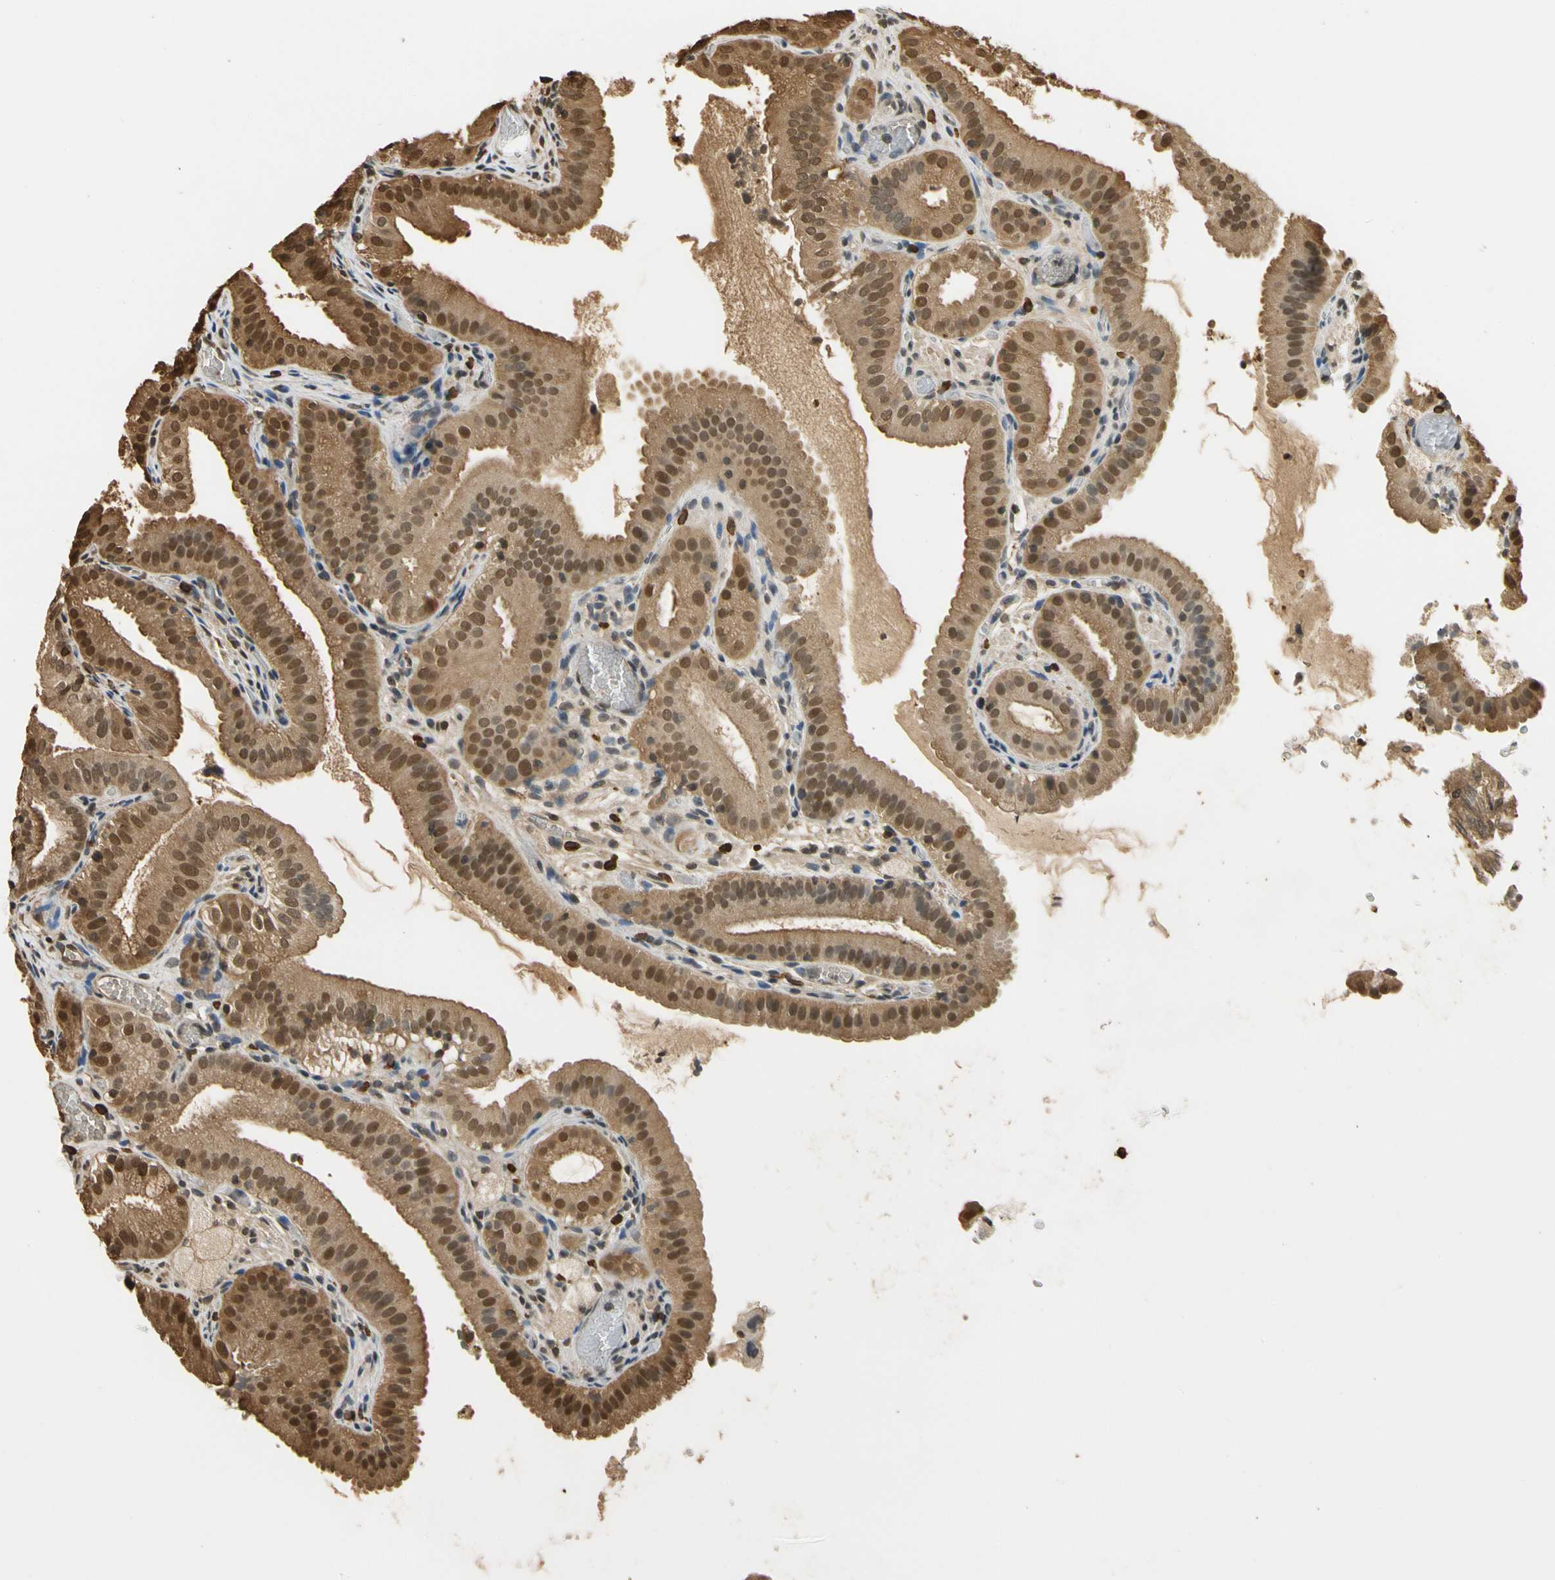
{"staining": {"intensity": "moderate", "quantity": ">75%", "location": "cytoplasmic/membranous,nuclear"}, "tissue": "gallbladder", "cell_type": "Glandular cells", "image_type": "normal", "snomed": [{"axis": "morphology", "description": "Normal tissue, NOS"}, {"axis": "topography", "description": "Gallbladder"}], "caption": "The image reveals immunohistochemical staining of unremarkable gallbladder. There is moderate cytoplasmic/membranous,nuclear staining is seen in about >75% of glandular cells. (DAB IHC with brightfield microscopy, high magnification).", "gene": "SOD1", "patient": {"sex": "male", "age": 54}}